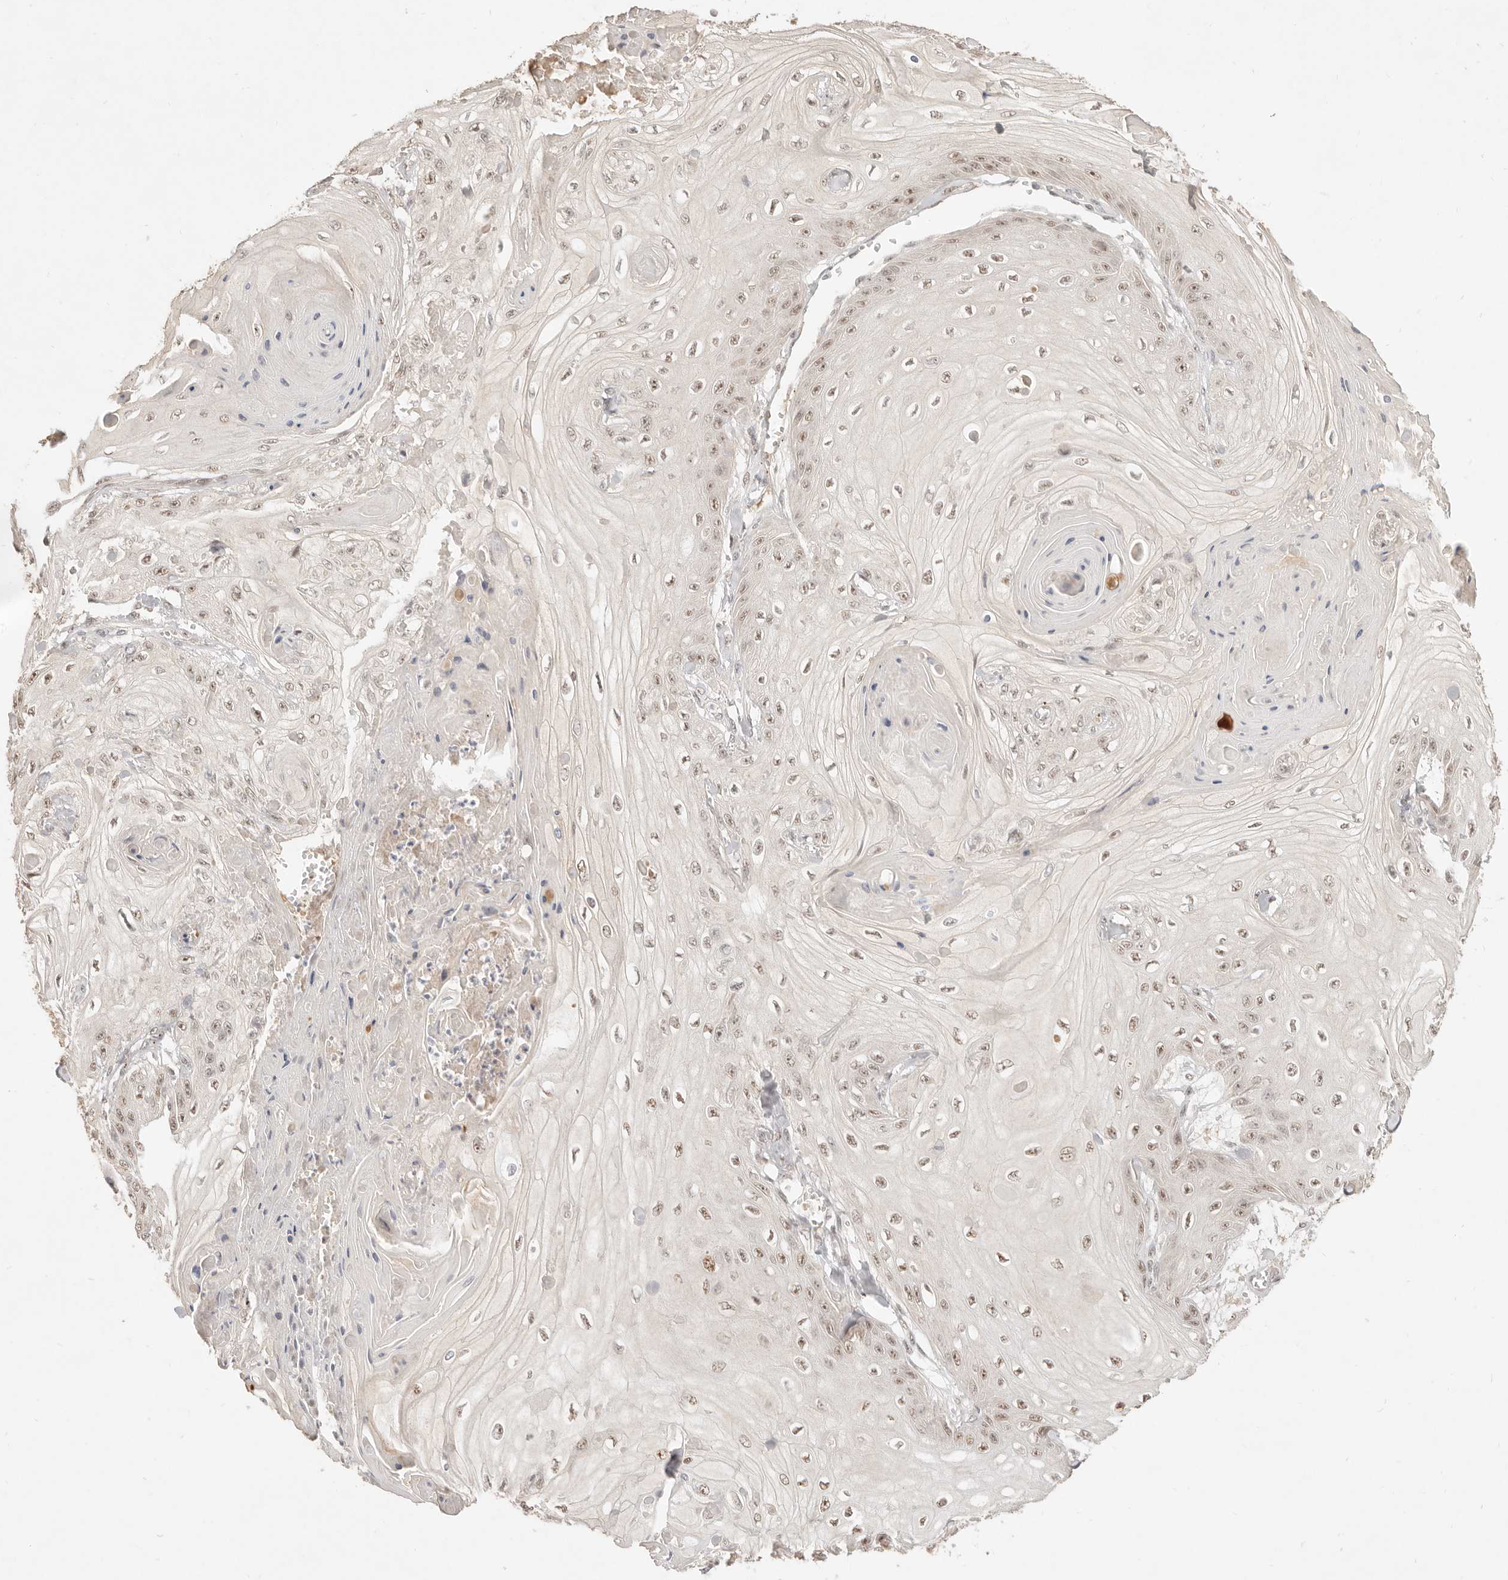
{"staining": {"intensity": "moderate", "quantity": ">75%", "location": "nuclear"}, "tissue": "skin cancer", "cell_type": "Tumor cells", "image_type": "cancer", "snomed": [{"axis": "morphology", "description": "Squamous cell carcinoma, NOS"}, {"axis": "topography", "description": "Skin"}], "caption": "IHC staining of skin squamous cell carcinoma, which reveals medium levels of moderate nuclear staining in approximately >75% of tumor cells indicating moderate nuclear protein expression. The staining was performed using DAB (3,3'-diaminobenzidine) (brown) for protein detection and nuclei were counterstained in hematoxylin (blue).", "gene": "MEP1A", "patient": {"sex": "male", "age": 74}}